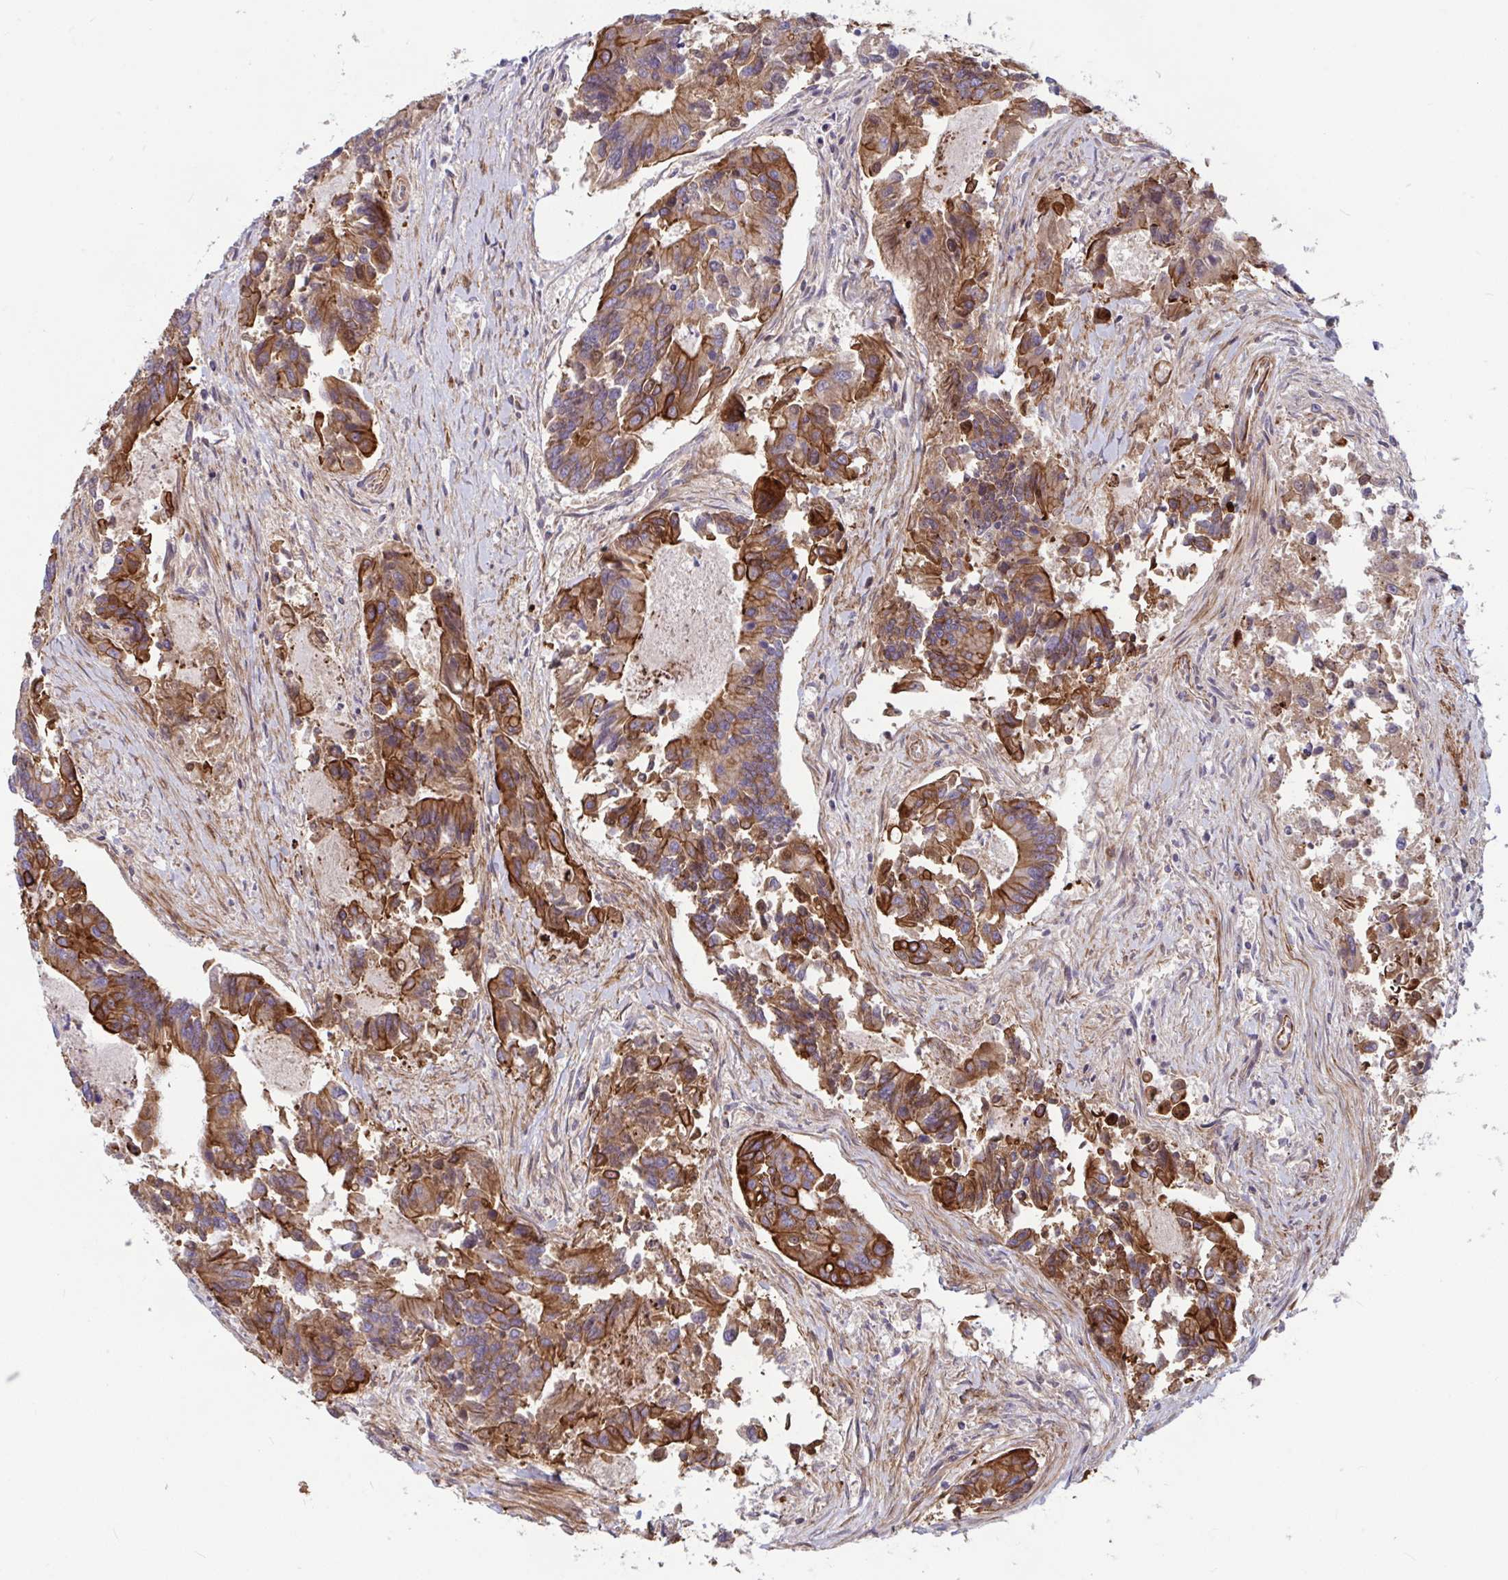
{"staining": {"intensity": "strong", "quantity": "25%-75%", "location": "cytoplasmic/membranous"}, "tissue": "colorectal cancer", "cell_type": "Tumor cells", "image_type": "cancer", "snomed": [{"axis": "morphology", "description": "Adenocarcinoma, NOS"}, {"axis": "topography", "description": "Colon"}], "caption": "Immunohistochemistry staining of colorectal cancer (adenocarcinoma), which demonstrates high levels of strong cytoplasmic/membranous positivity in approximately 25%-75% of tumor cells indicating strong cytoplasmic/membranous protein staining. The staining was performed using DAB (3,3'-diaminobenzidine) (brown) for protein detection and nuclei were counterstained in hematoxylin (blue).", "gene": "TANK", "patient": {"sex": "female", "age": 67}}